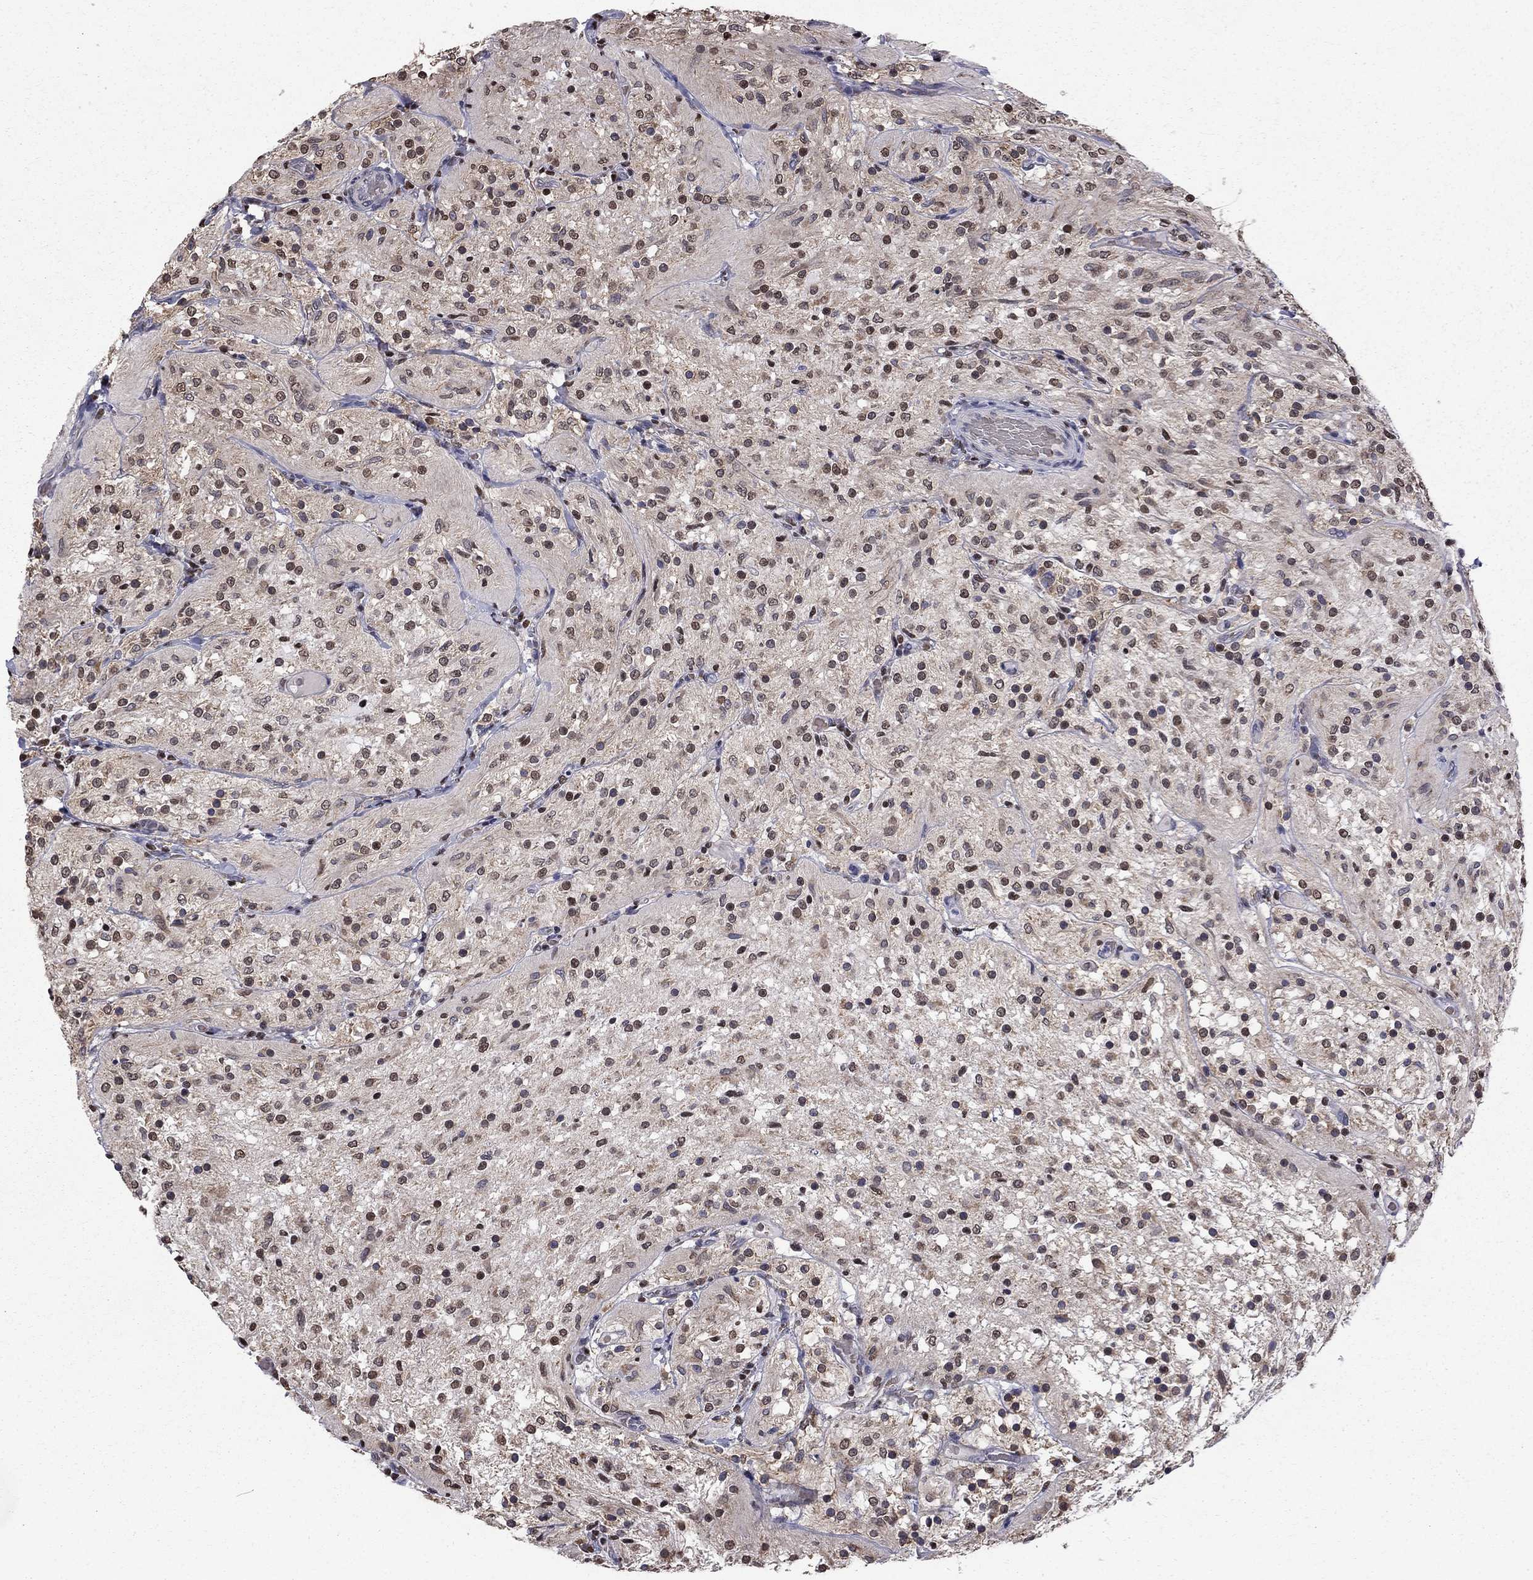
{"staining": {"intensity": "moderate", "quantity": "<25%", "location": "nuclear"}, "tissue": "glioma", "cell_type": "Tumor cells", "image_type": "cancer", "snomed": [{"axis": "morphology", "description": "Glioma, malignant, Low grade"}, {"axis": "topography", "description": "Brain"}], "caption": "Immunohistochemistry (IHC) micrograph of human glioma stained for a protein (brown), which exhibits low levels of moderate nuclear staining in approximately <25% of tumor cells.", "gene": "HSPB2", "patient": {"sex": "male", "age": 3}}